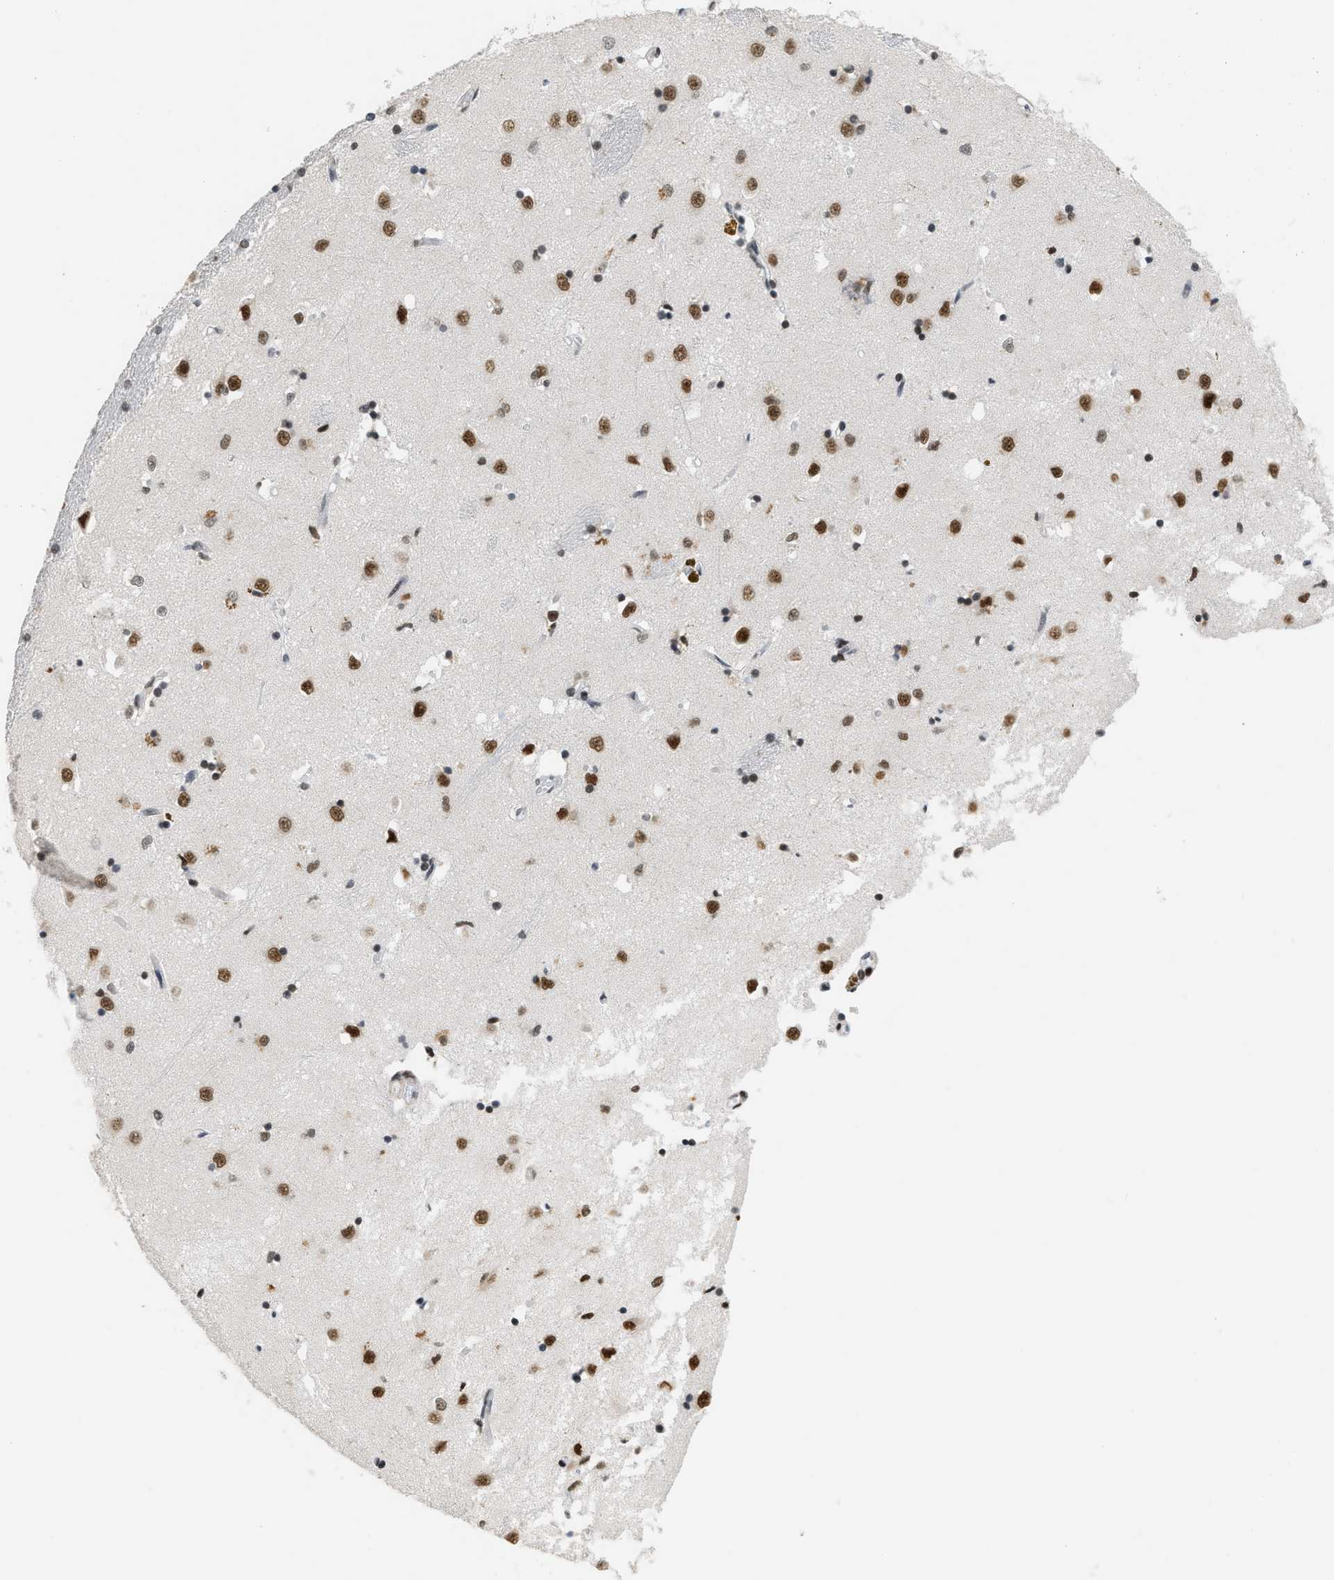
{"staining": {"intensity": "strong", "quantity": ">75%", "location": "nuclear"}, "tissue": "caudate", "cell_type": "Glial cells", "image_type": "normal", "snomed": [{"axis": "morphology", "description": "Normal tissue, NOS"}, {"axis": "topography", "description": "Lateral ventricle wall"}], "caption": "The histopathology image reveals staining of unremarkable caudate, revealing strong nuclear protein staining (brown color) within glial cells.", "gene": "SMARCB1", "patient": {"sex": "female", "age": 19}}